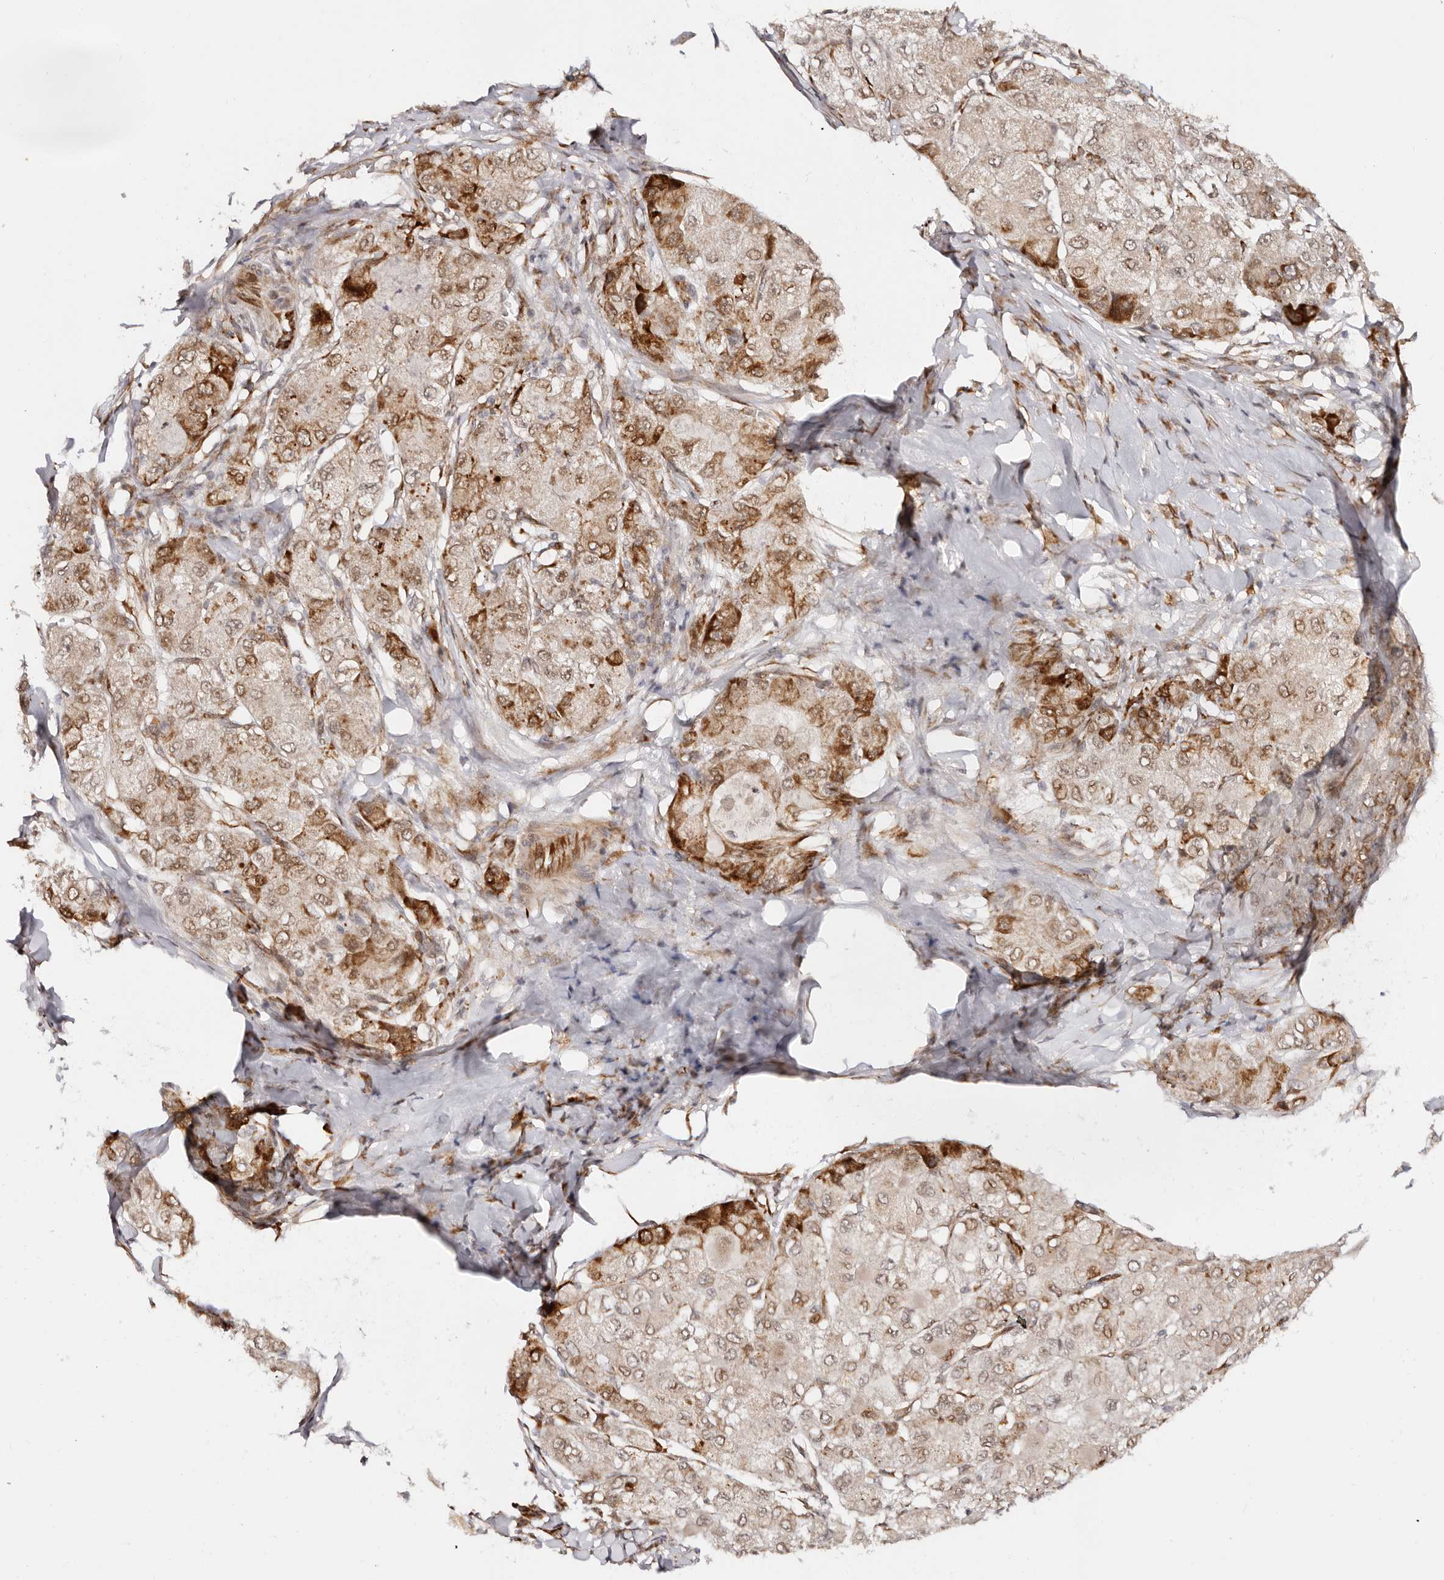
{"staining": {"intensity": "moderate", "quantity": ">75%", "location": "cytoplasmic/membranous,nuclear"}, "tissue": "liver cancer", "cell_type": "Tumor cells", "image_type": "cancer", "snomed": [{"axis": "morphology", "description": "Carcinoma, Hepatocellular, NOS"}, {"axis": "topography", "description": "Liver"}], "caption": "Human hepatocellular carcinoma (liver) stained with a protein marker displays moderate staining in tumor cells.", "gene": "BCL2L15", "patient": {"sex": "male", "age": 80}}